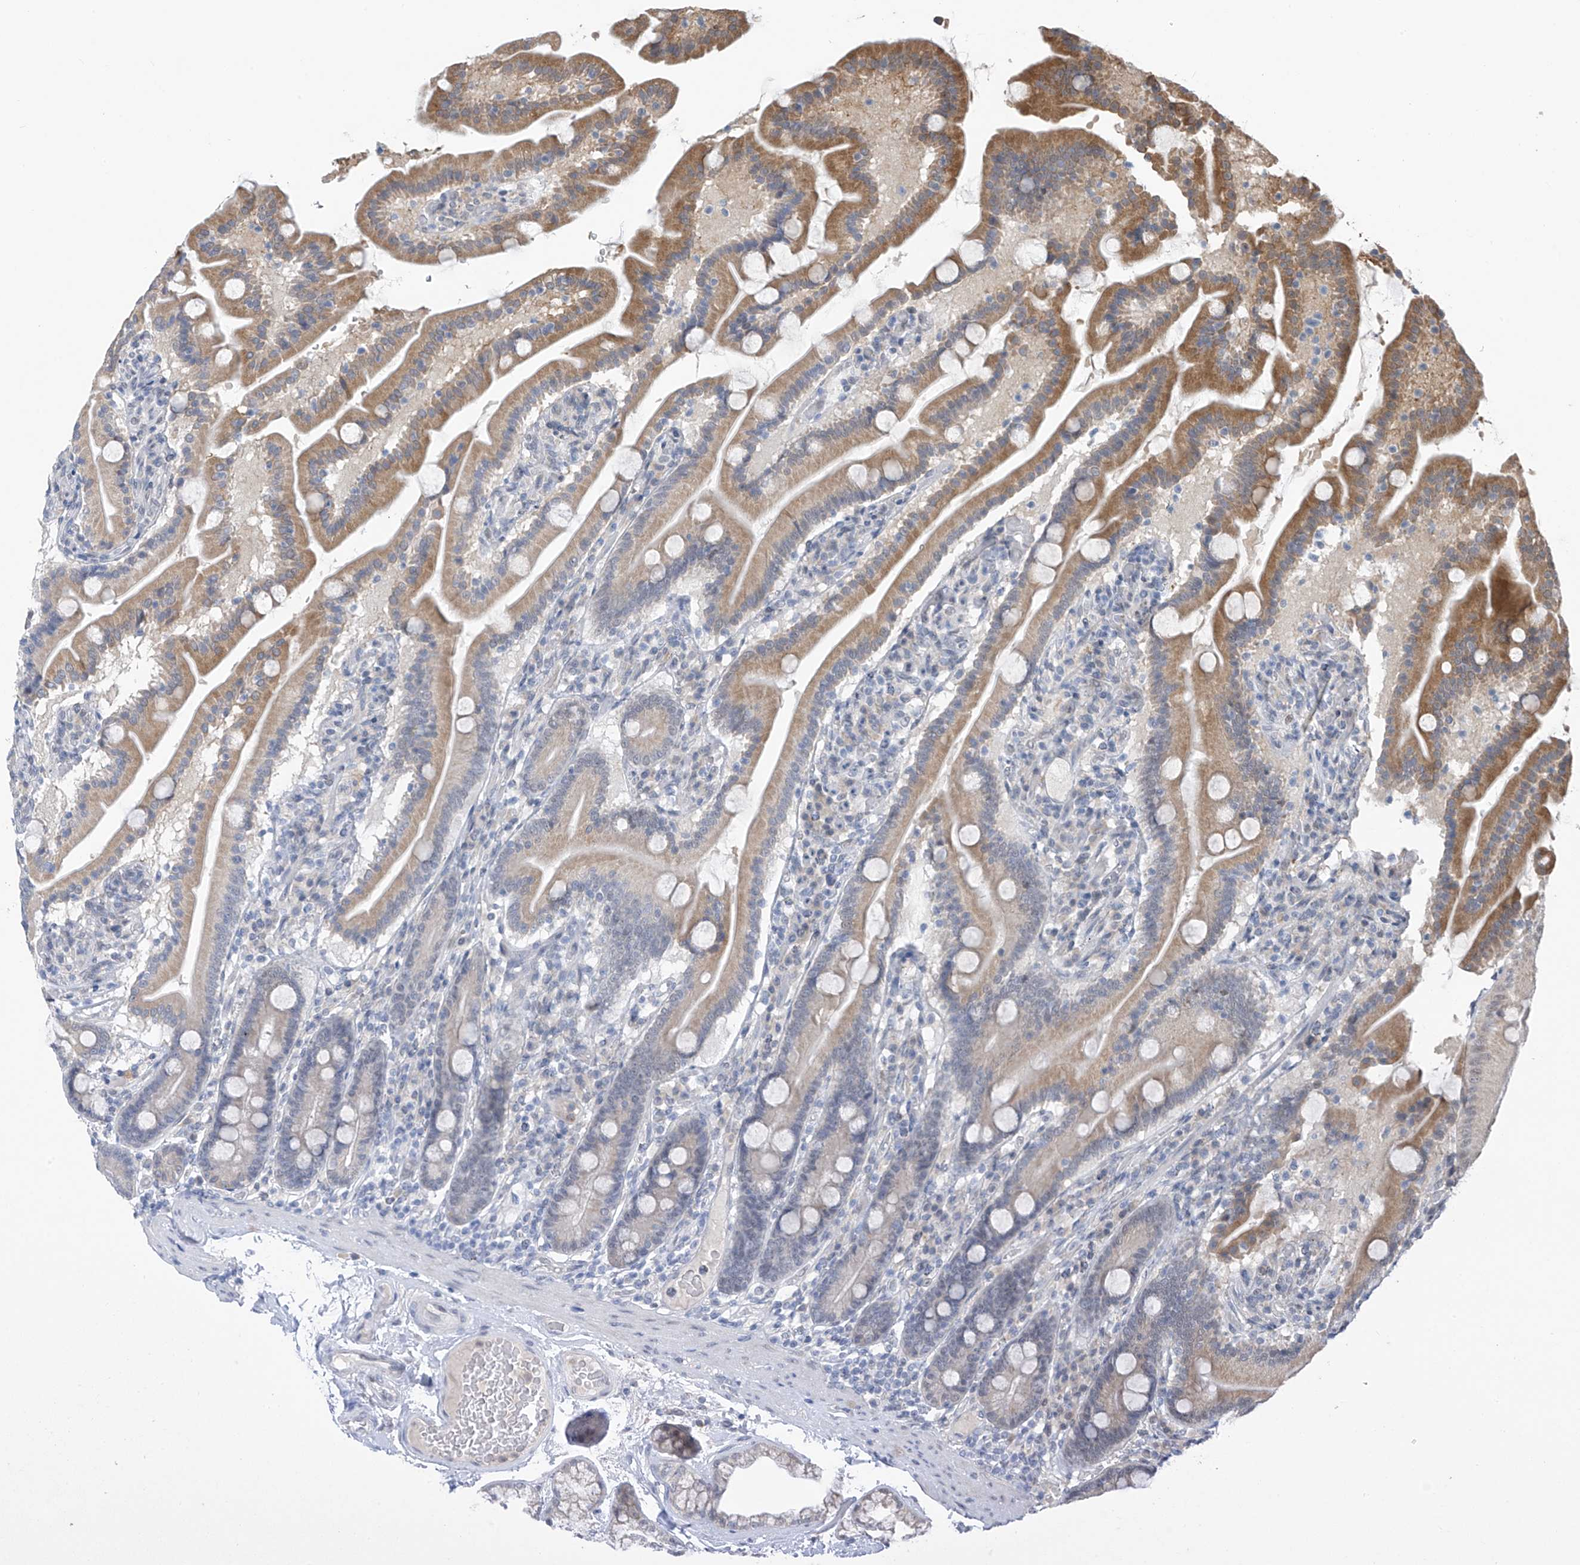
{"staining": {"intensity": "moderate", "quantity": "25%-75%", "location": "cytoplasmic/membranous"}, "tissue": "duodenum", "cell_type": "Glandular cells", "image_type": "normal", "snomed": [{"axis": "morphology", "description": "Normal tissue, NOS"}, {"axis": "topography", "description": "Duodenum"}], "caption": "Glandular cells show medium levels of moderate cytoplasmic/membranous positivity in approximately 25%-75% of cells in benign human duodenum. (Stains: DAB in brown, nuclei in blue, Microscopy: brightfield microscopy at high magnification).", "gene": "CYP4V2", "patient": {"sex": "male", "age": 55}}